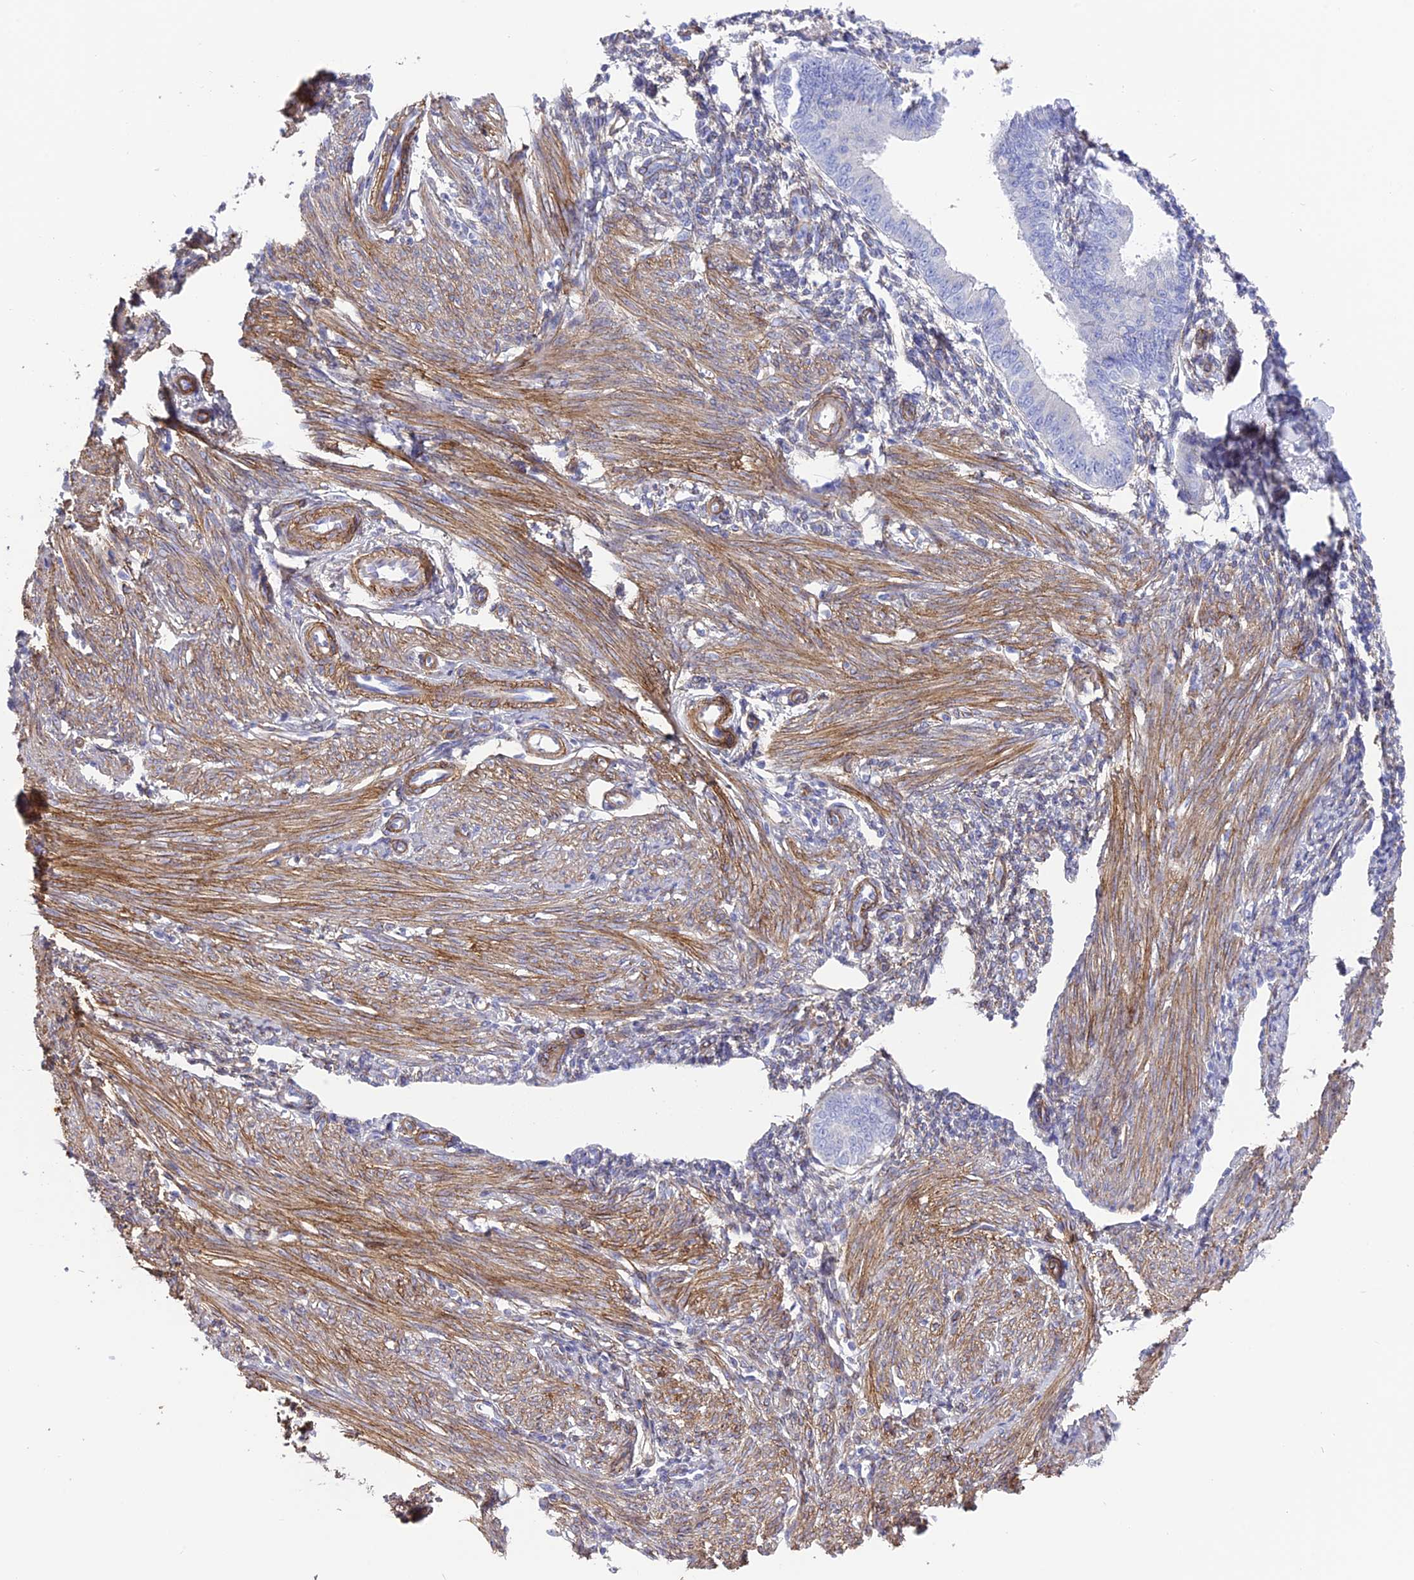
{"staining": {"intensity": "negative", "quantity": "none", "location": "none"}, "tissue": "endometrium", "cell_type": "Cells in endometrial stroma", "image_type": "normal", "snomed": [{"axis": "morphology", "description": "Normal tissue, NOS"}, {"axis": "topography", "description": "Uterus"}, {"axis": "topography", "description": "Endometrium"}], "caption": "Immunohistochemistry (IHC) of normal human endometrium exhibits no staining in cells in endometrial stroma.", "gene": "TNS1", "patient": {"sex": "female", "age": 48}}